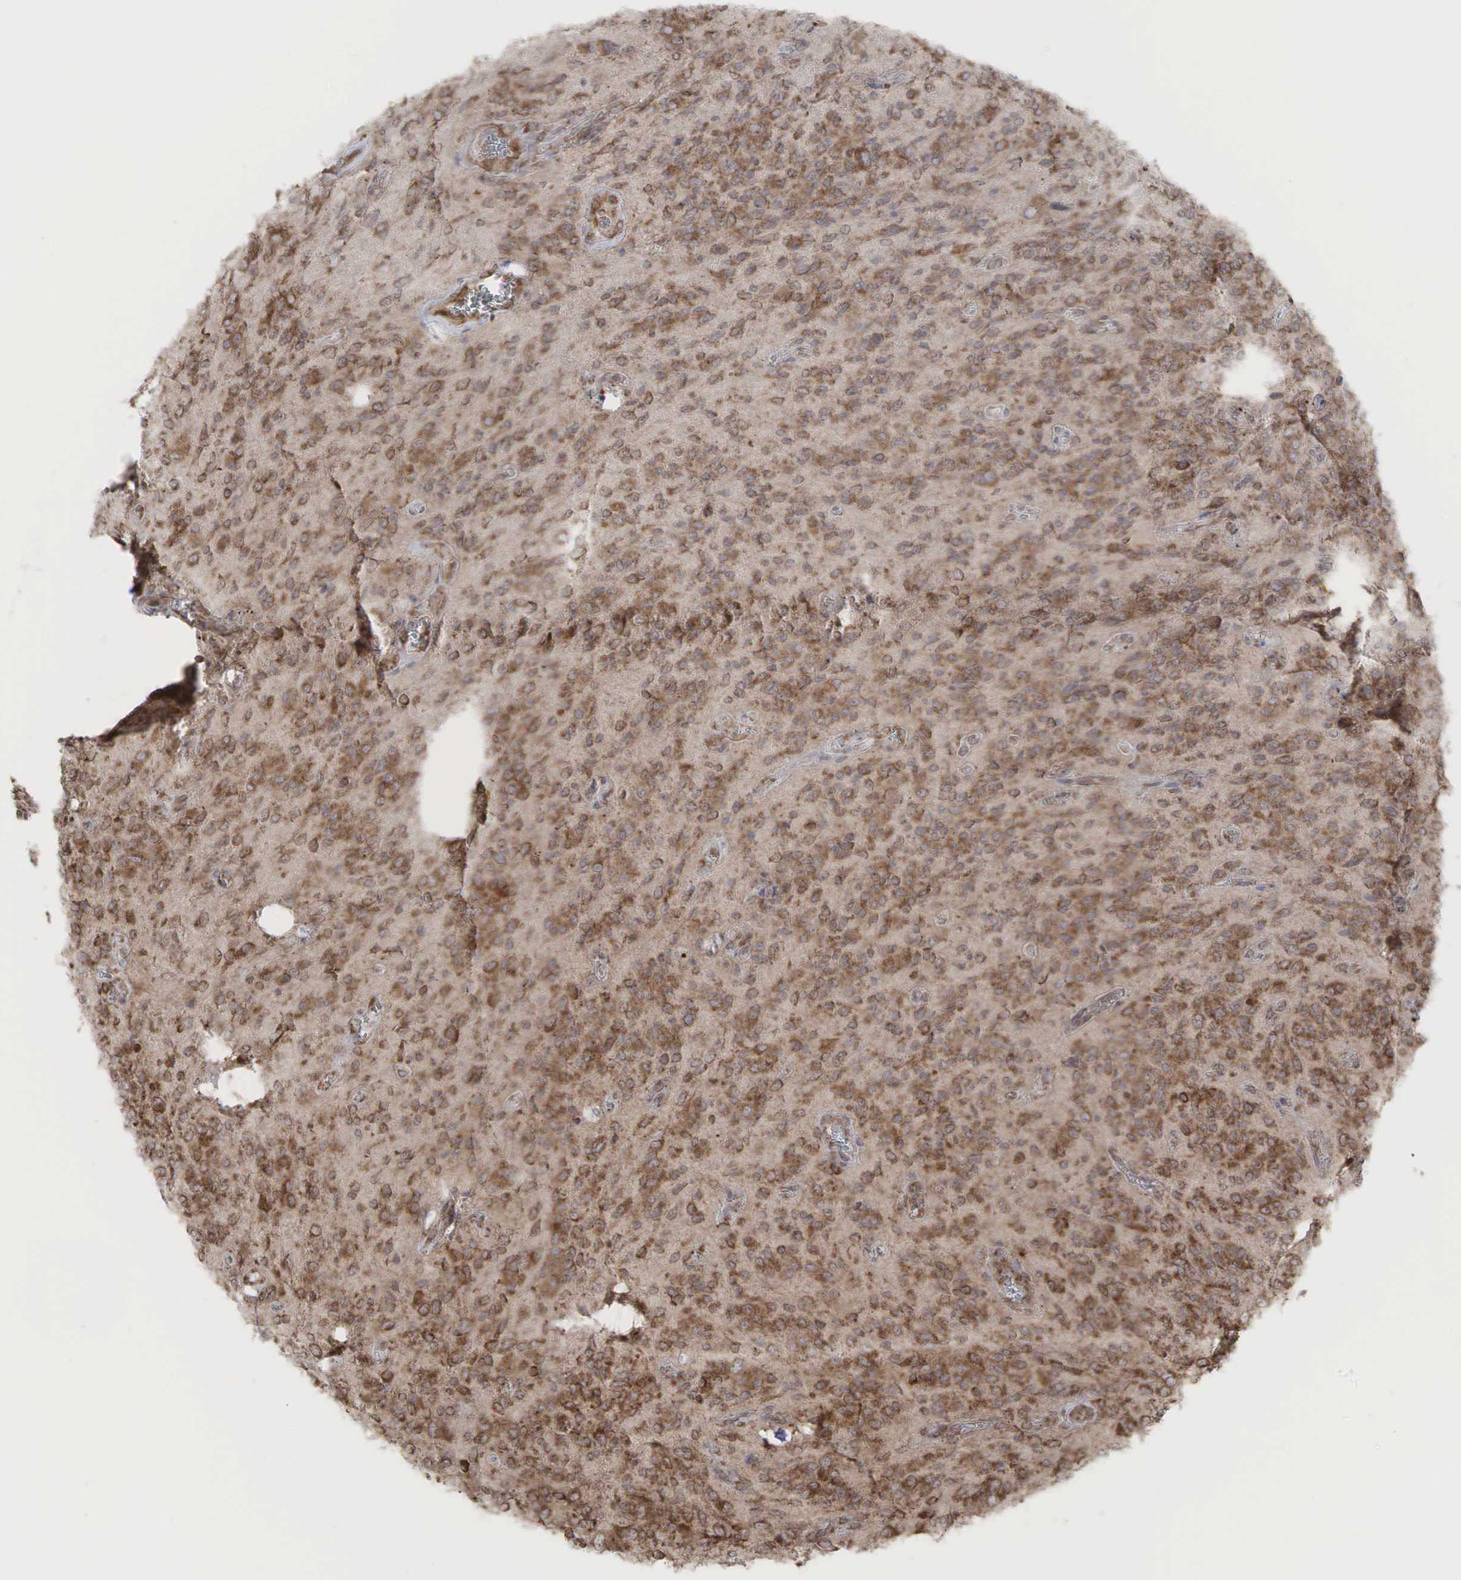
{"staining": {"intensity": "moderate", "quantity": ">75%", "location": "cytoplasmic/membranous"}, "tissue": "glioma", "cell_type": "Tumor cells", "image_type": "cancer", "snomed": [{"axis": "morphology", "description": "Glioma, malignant, Low grade"}, {"axis": "topography", "description": "Brain"}], "caption": "Moderate cytoplasmic/membranous staining for a protein is present in about >75% of tumor cells of malignant glioma (low-grade) using IHC.", "gene": "PABPC5", "patient": {"sex": "female", "age": 15}}